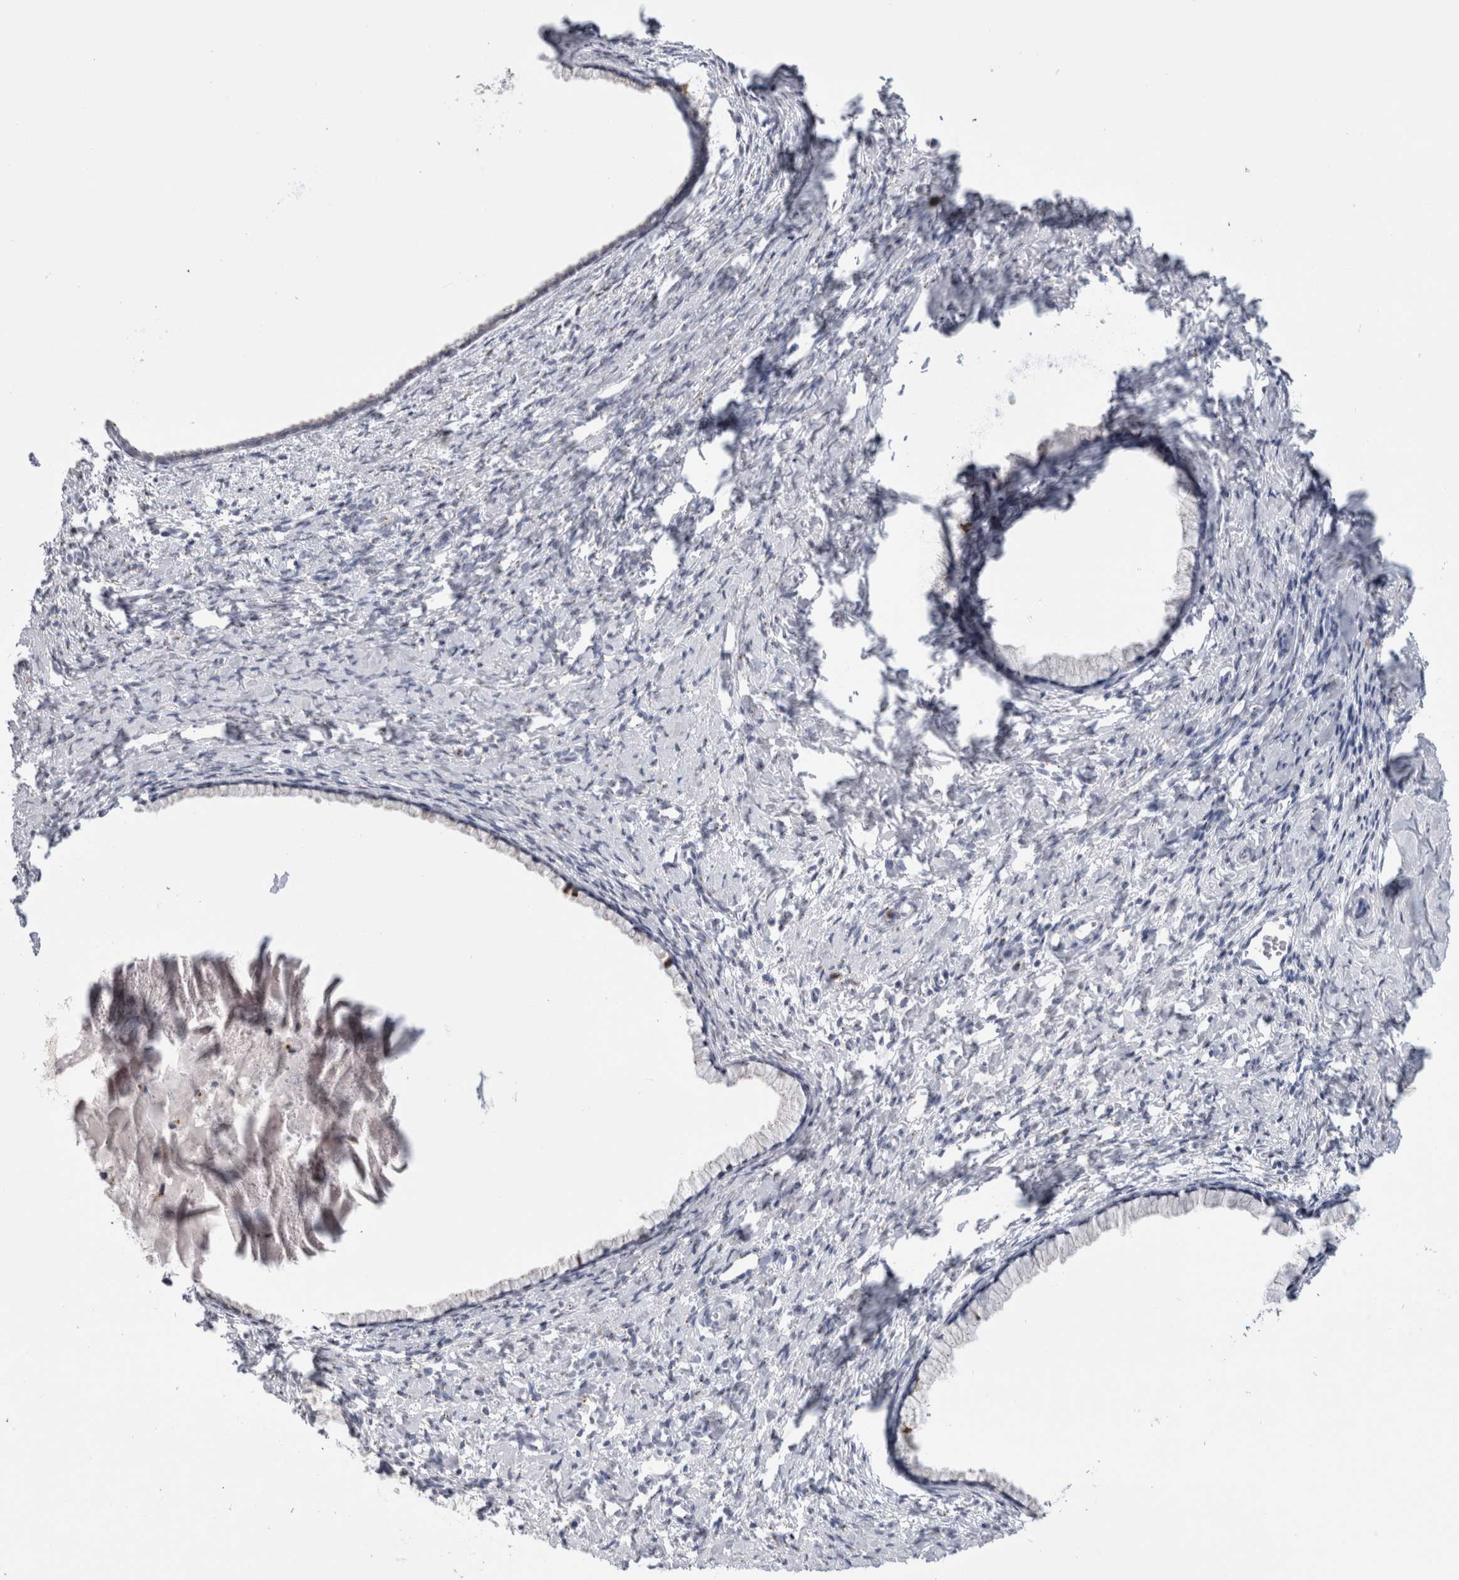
{"staining": {"intensity": "moderate", "quantity": "25%-75%", "location": "cytoplasmic/membranous"}, "tissue": "cervix", "cell_type": "Glandular cells", "image_type": "normal", "snomed": [{"axis": "morphology", "description": "Normal tissue, NOS"}, {"axis": "topography", "description": "Cervix"}], "caption": "Immunohistochemical staining of unremarkable human cervix exhibits medium levels of moderate cytoplasmic/membranous expression in about 25%-75% of glandular cells. (brown staining indicates protein expression, while blue staining denotes nuclei).", "gene": "AKAP9", "patient": {"sex": "female", "age": 75}}